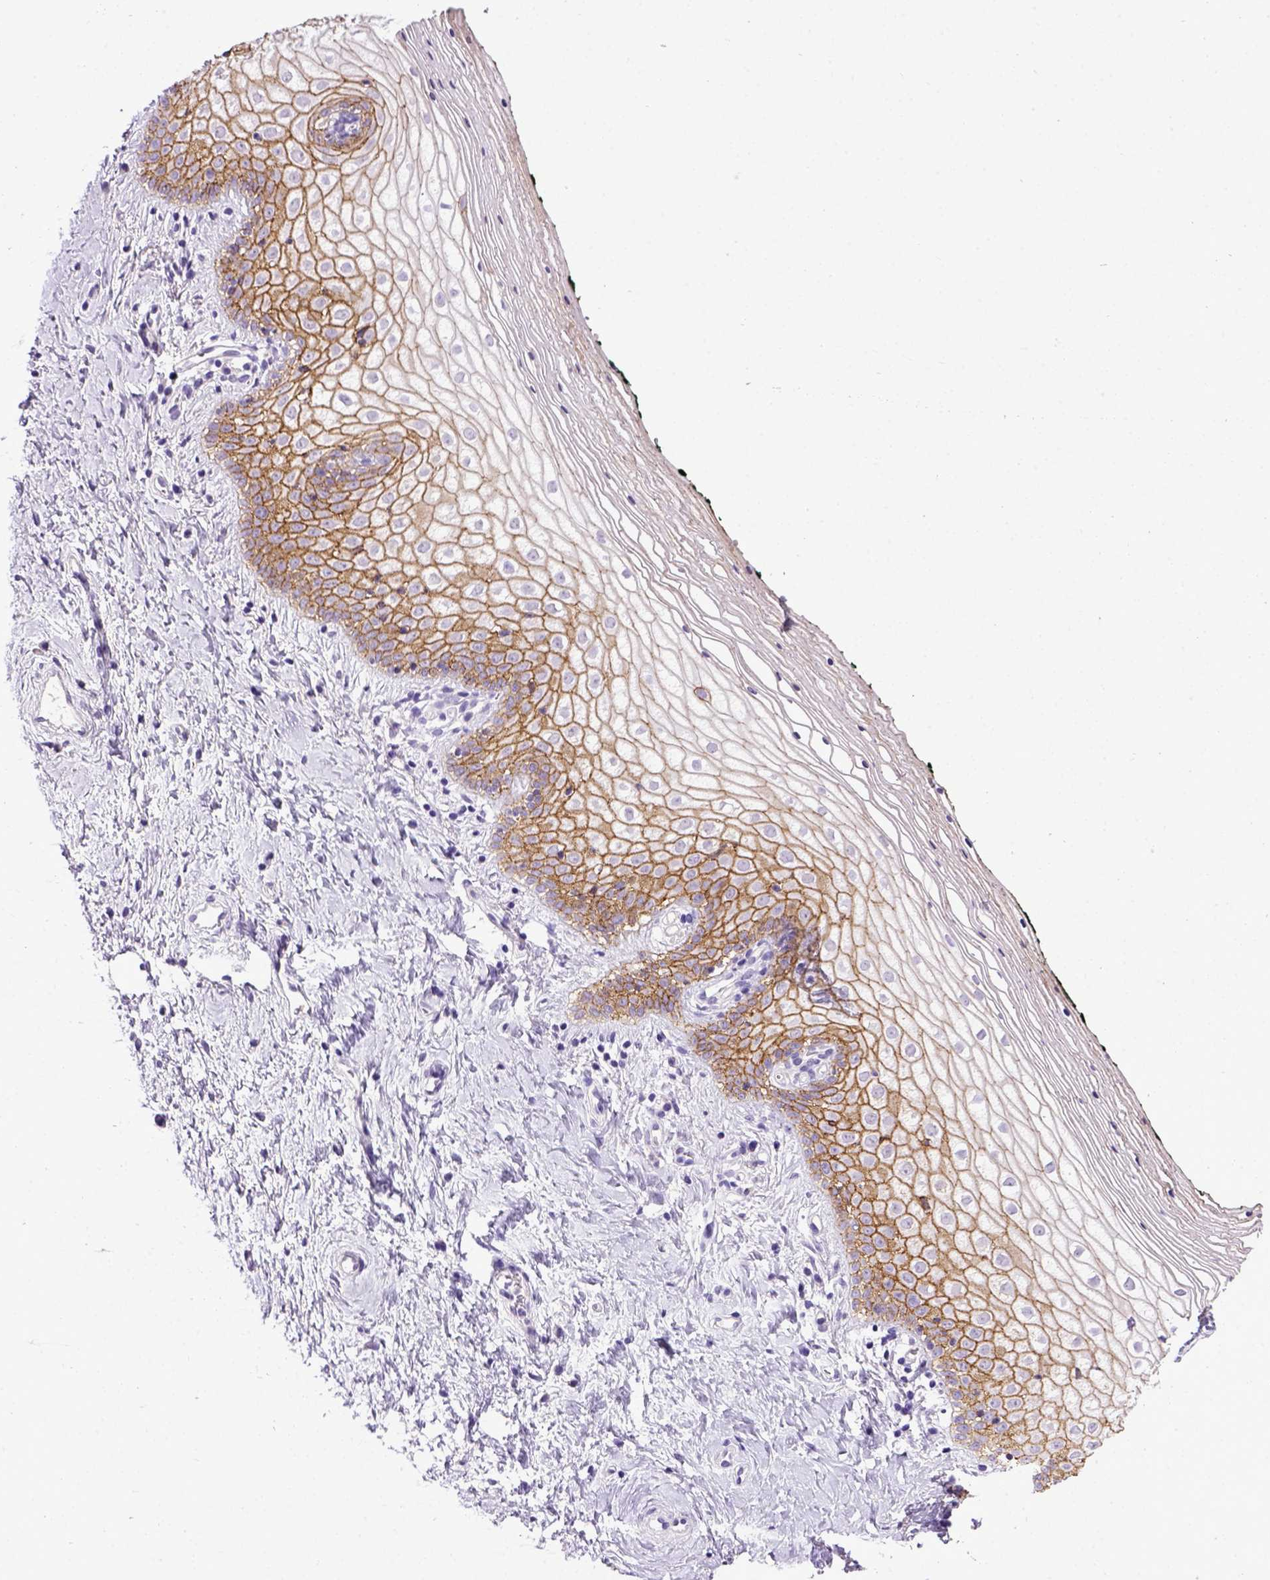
{"staining": {"intensity": "moderate", "quantity": "25%-75%", "location": "cytoplasmic/membranous"}, "tissue": "vagina", "cell_type": "Squamous epithelial cells", "image_type": "normal", "snomed": [{"axis": "morphology", "description": "Normal tissue, NOS"}, {"axis": "topography", "description": "Vagina"}], "caption": "A brown stain labels moderate cytoplasmic/membranous expression of a protein in squamous epithelial cells of unremarkable human vagina. (brown staining indicates protein expression, while blue staining denotes nuclei).", "gene": "CDH1", "patient": {"sex": "female", "age": 47}}